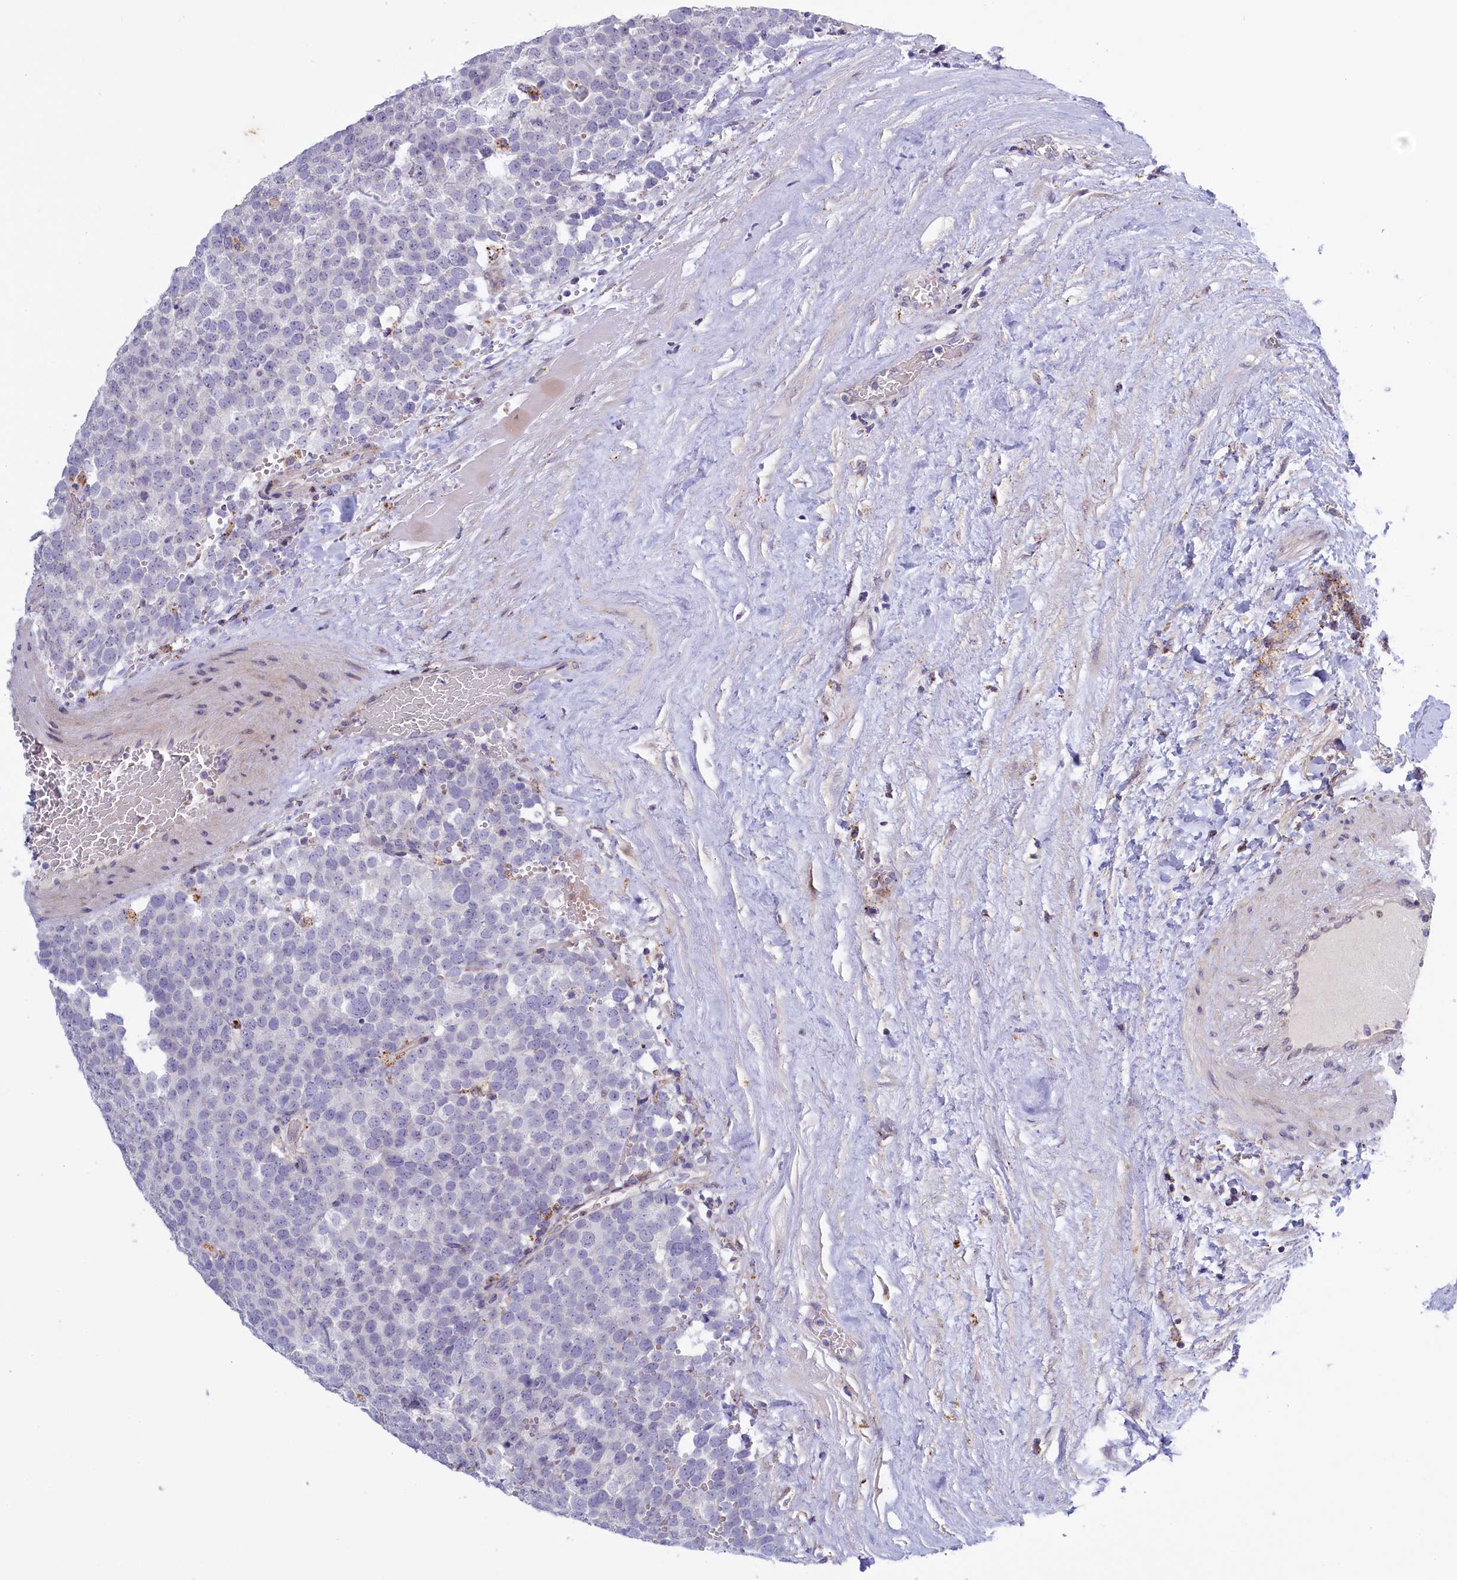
{"staining": {"intensity": "negative", "quantity": "none", "location": "none"}, "tissue": "testis cancer", "cell_type": "Tumor cells", "image_type": "cancer", "snomed": [{"axis": "morphology", "description": "Seminoma, NOS"}, {"axis": "topography", "description": "Testis"}], "caption": "This micrograph is of testis cancer (seminoma) stained with IHC to label a protein in brown with the nuclei are counter-stained blue. There is no positivity in tumor cells.", "gene": "HYKK", "patient": {"sex": "male", "age": 71}}